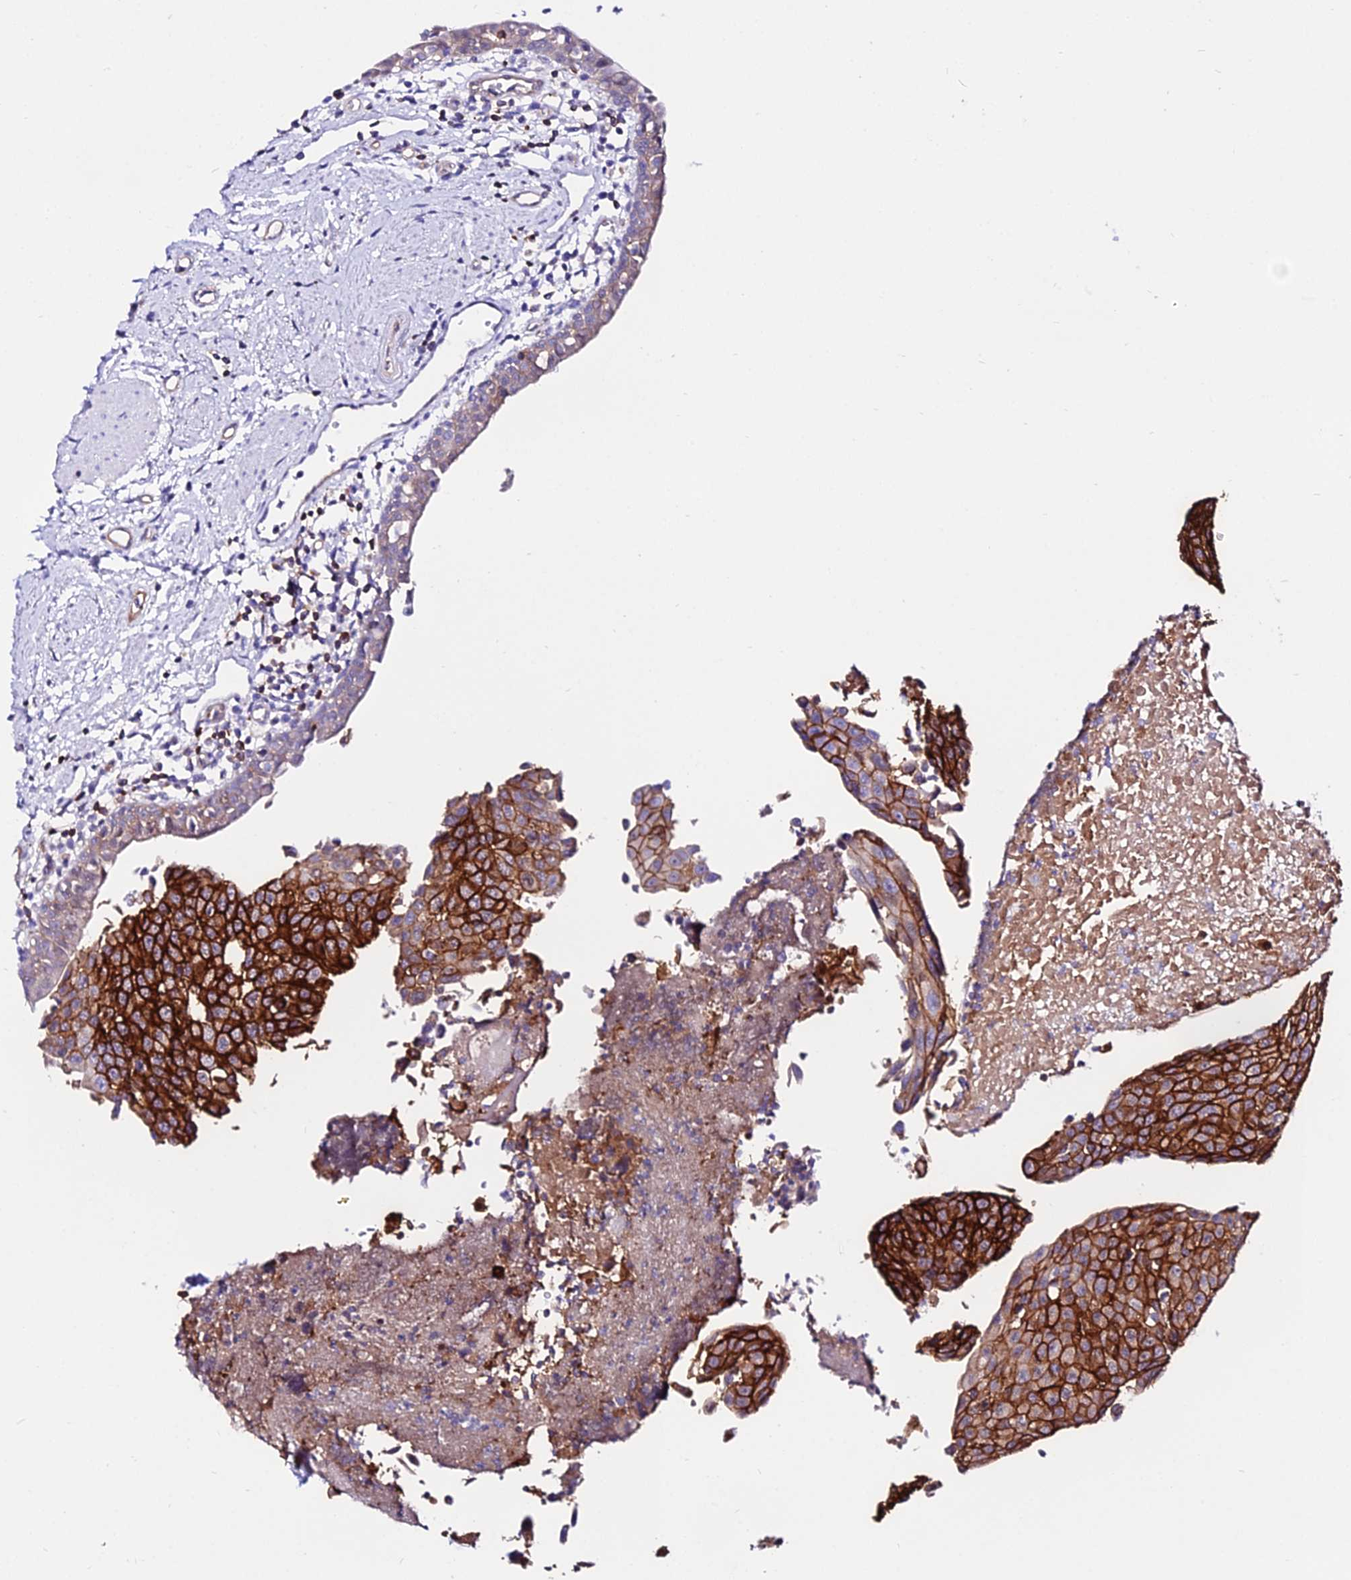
{"staining": {"intensity": "strong", "quantity": ">75%", "location": "cytoplasmic/membranous"}, "tissue": "urothelial cancer", "cell_type": "Tumor cells", "image_type": "cancer", "snomed": [{"axis": "morphology", "description": "Urothelial carcinoma, High grade"}, {"axis": "topography", "description": "Urinary bladder"}], "caption": "Protein expression analysis of urothelial cancer demonstrates strong cytoplasmic/membranous staining in approximately >75% of tumor cells.", "gene": "S100A16", "patient": {"sex": "female", "age": 85}}